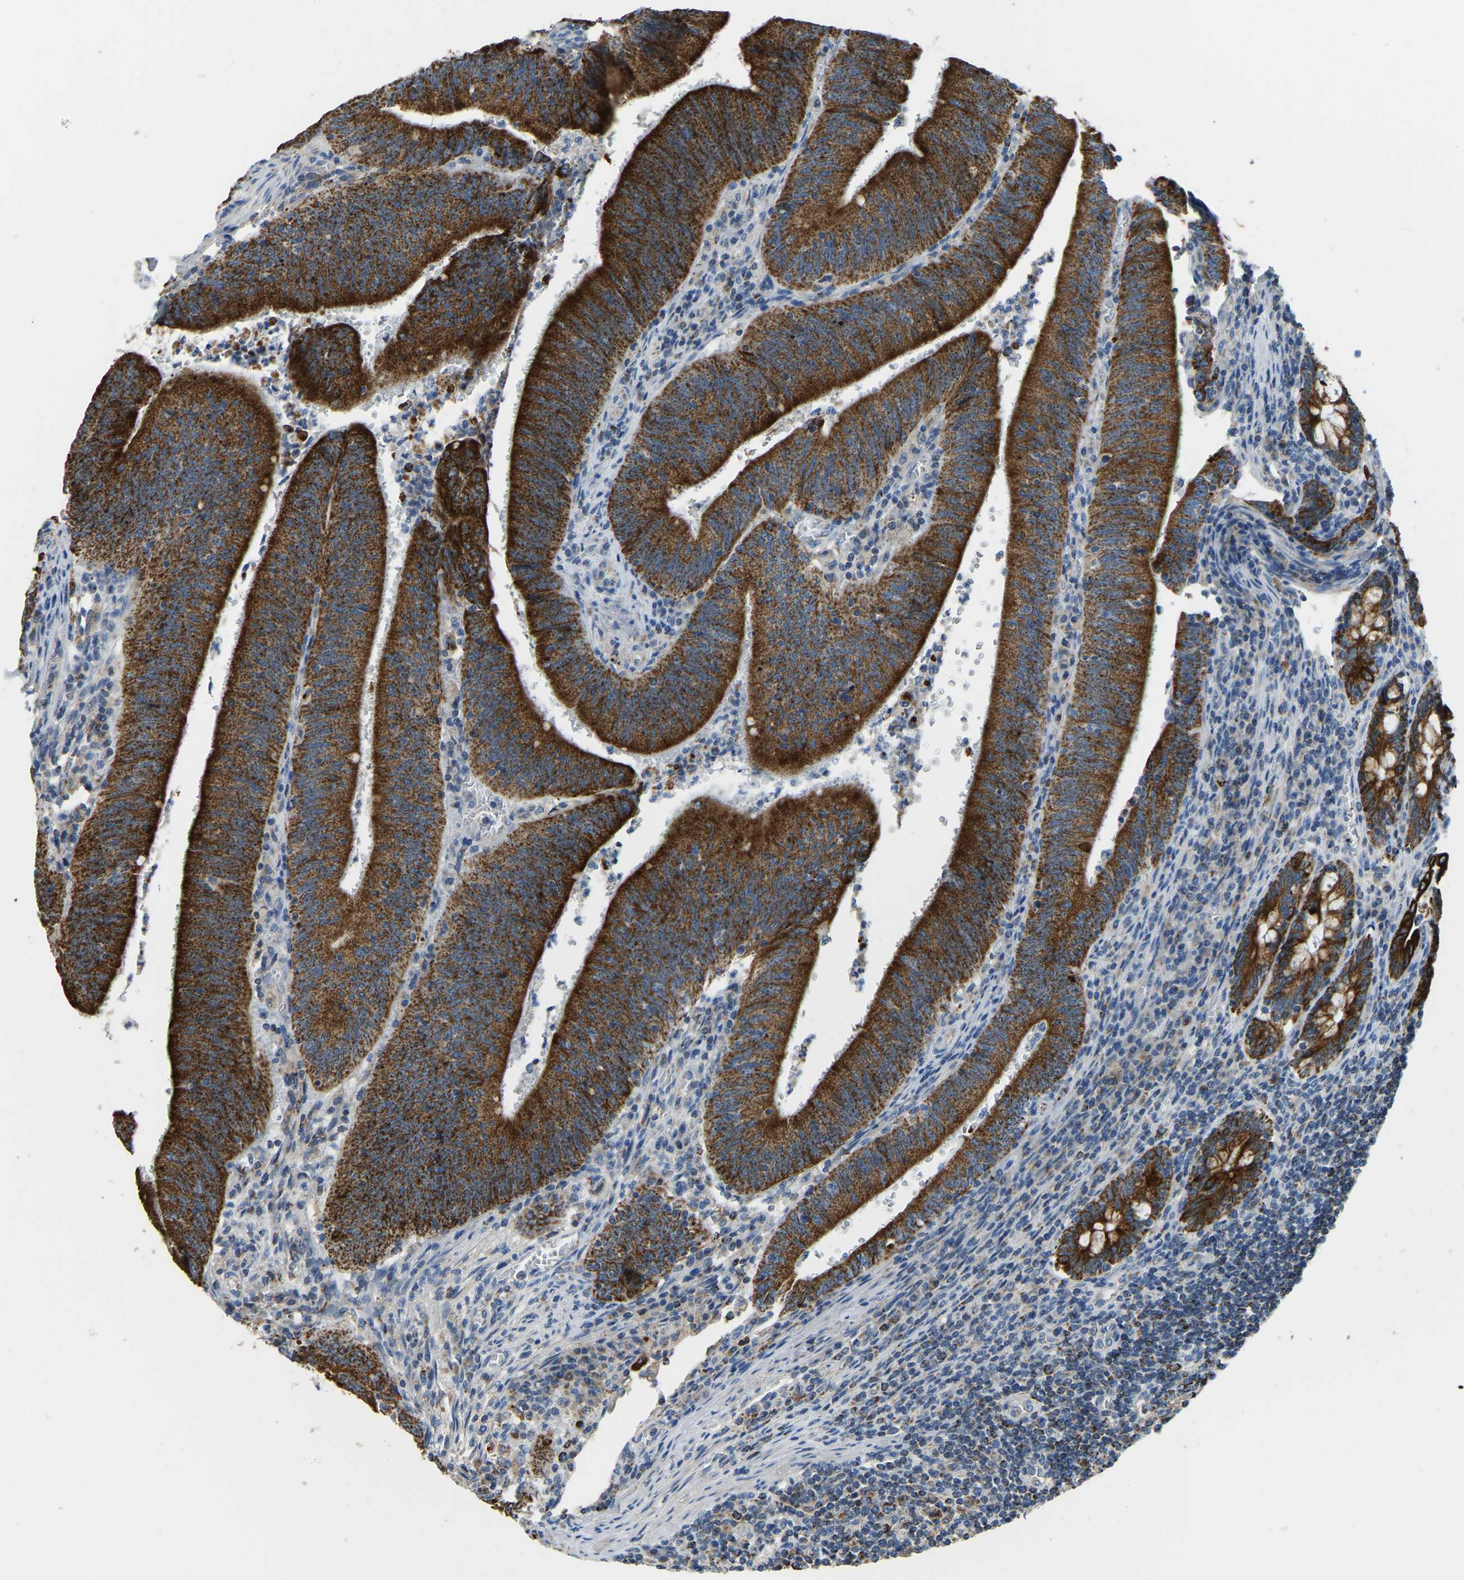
{"staining": {"intensity": "strong", "quantity": ">75%", "location": "cytoplasmic/membranous"}, "tissue": "colorectal cancer", "cell_type": "Tumor cells", "image_type": "cancer", "snomed": [{"axis": "morphology", "description": "Normal tissue, NOS"}, {"axis": "morphology", "description": "Adenocarcinoma, NOS"}, {"axis": "topography", "description": "Rectum"}], "caption": "The immunohistochemical stain shows strong cytoplasmic/membranous positivity in tumor cells of colorectal adenocarcinoma tissue.", "gene": "ZNF200", "patient": {"sex": "female", "age": 66}}